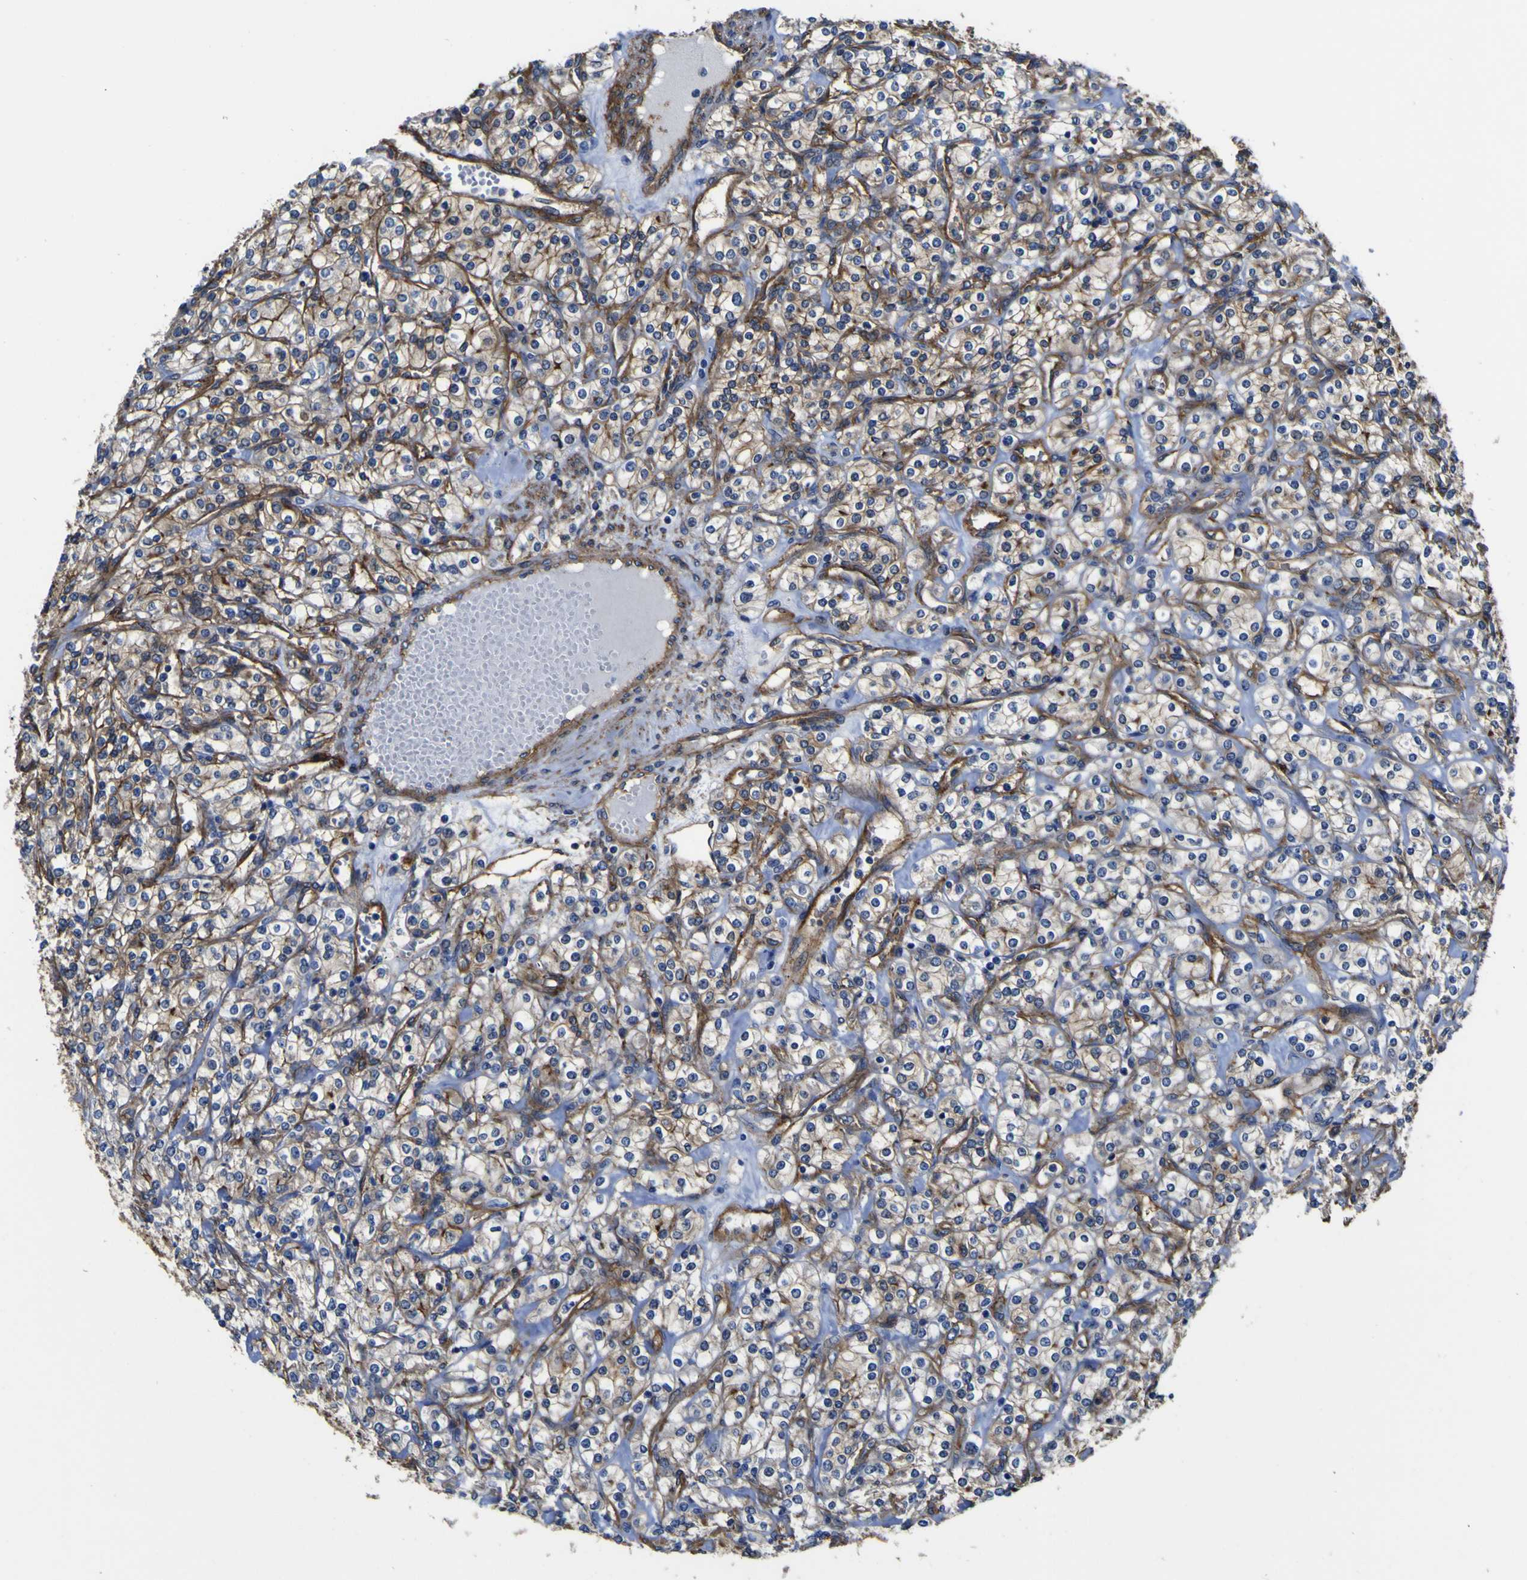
{"staining": {"intensity": "weak", "quantity": ">75%", "location": "cytoplasmic/membranous"}, "tissue": "renal cancer", "cell_type": "Tumor cells", "image_type": "cancer", "snomed": [{"axis": "morphology", "description": "Adenocarcinoma, NOS"}, {"axis": "topography", "description": "Kidney"}], "caption": "A brown stain shows weak cytoplasmic/membranous positivity of a protein in renal adenocarcinoma tumor cells.", "gene": "CD151", "patient": {"sex": "male", "age": 77}}